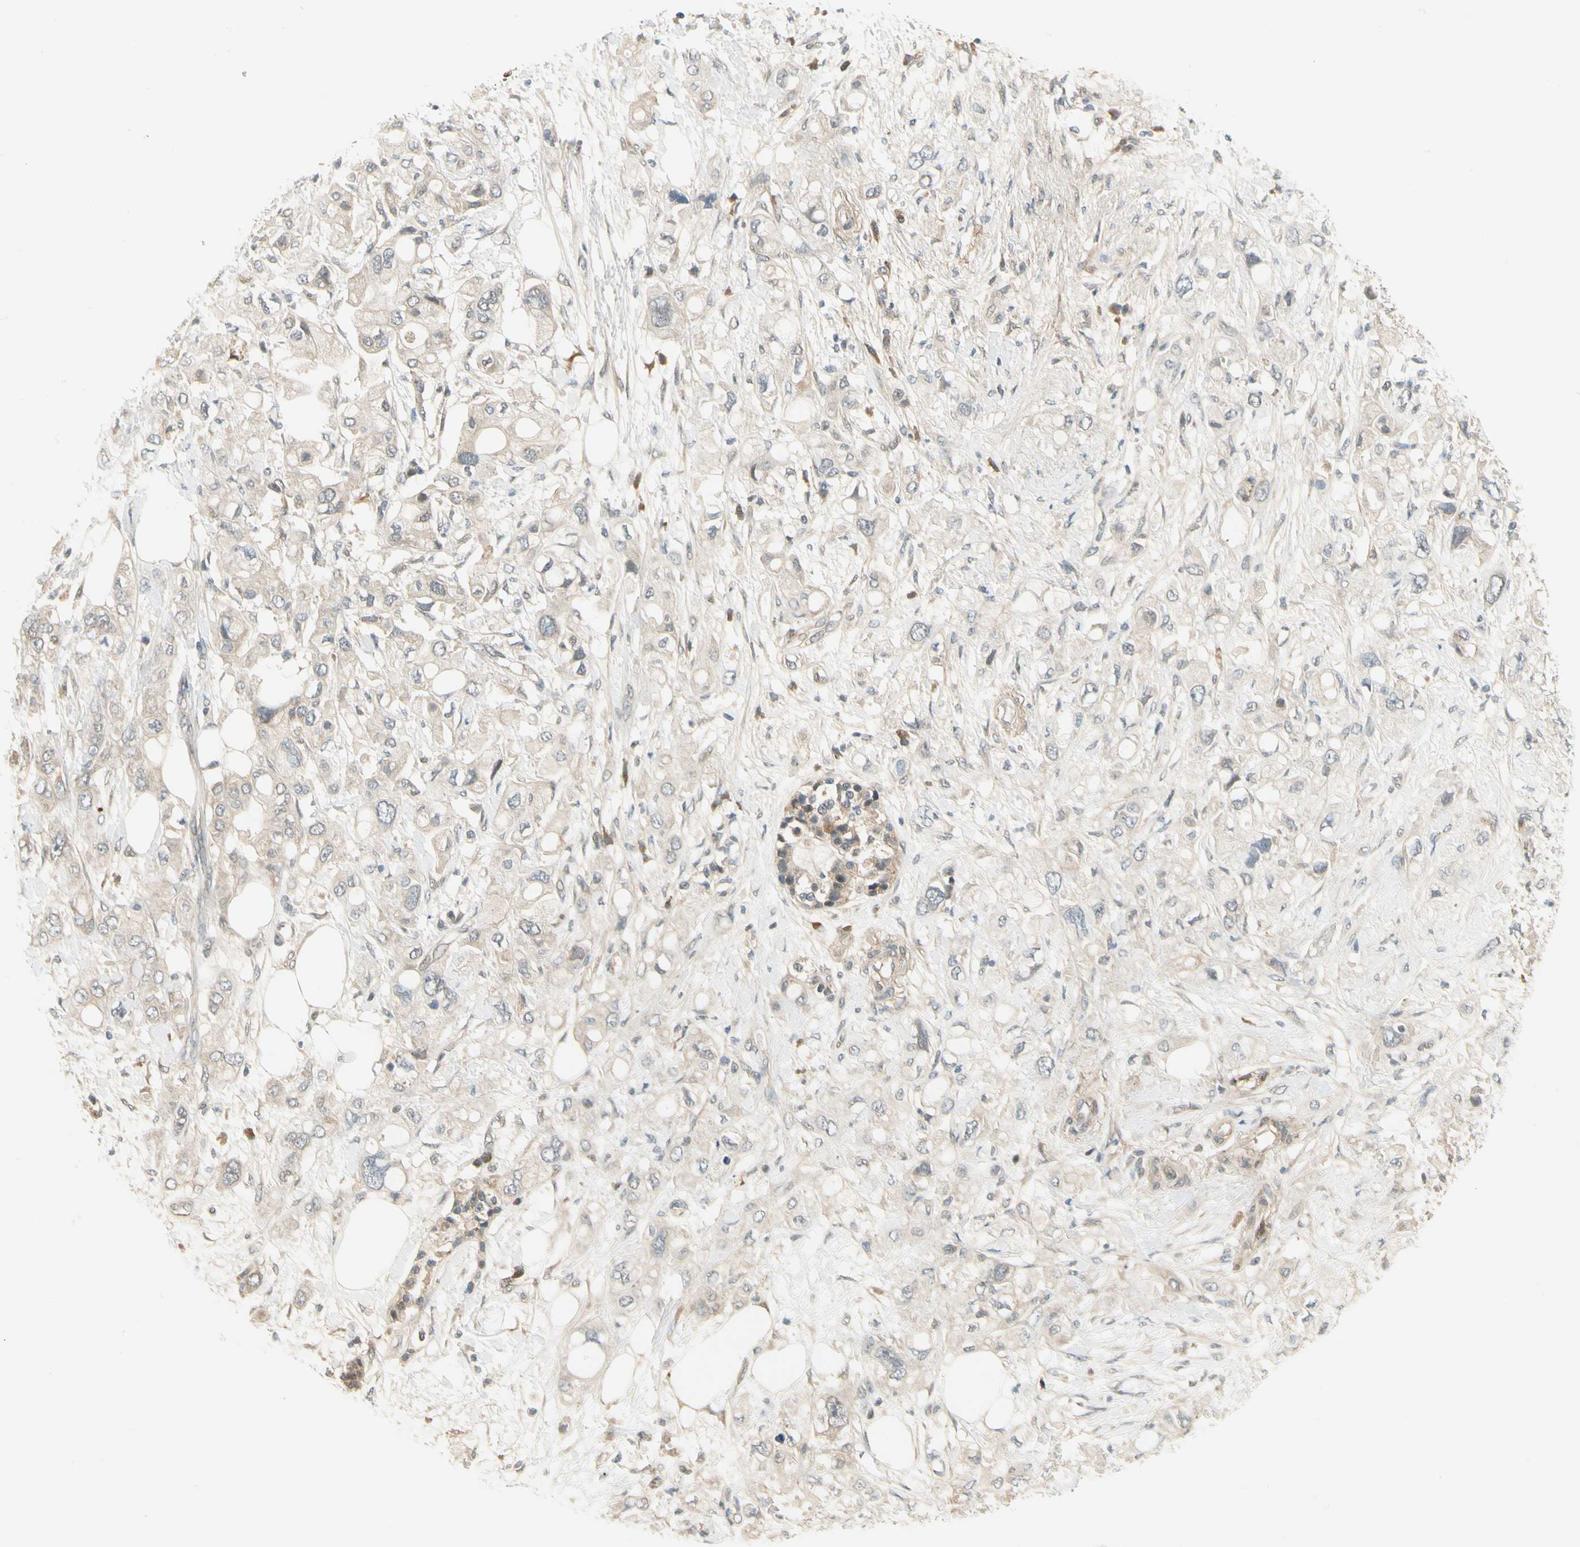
{"staining": {"intensity": "negative", "quantity": "none", "location": "none"}, "tissue": "pancreatic cancer", "cell_type": "Tumor cells", "image_type": "cancer", "snomed": [{"axis": "morphology", "description": "Adenocarcinoma, NOS"}, {"axis": "topography", "description": "Pancreas"}], "caption": "This histopathology image is of pancreatic cancer stained with IHC to label a protein in brown with the nuclei are counter-stained blue. There is no staining in tumor cells.", "gene": "EPHB3", "patient": {"sex": "female", "age": 56}}